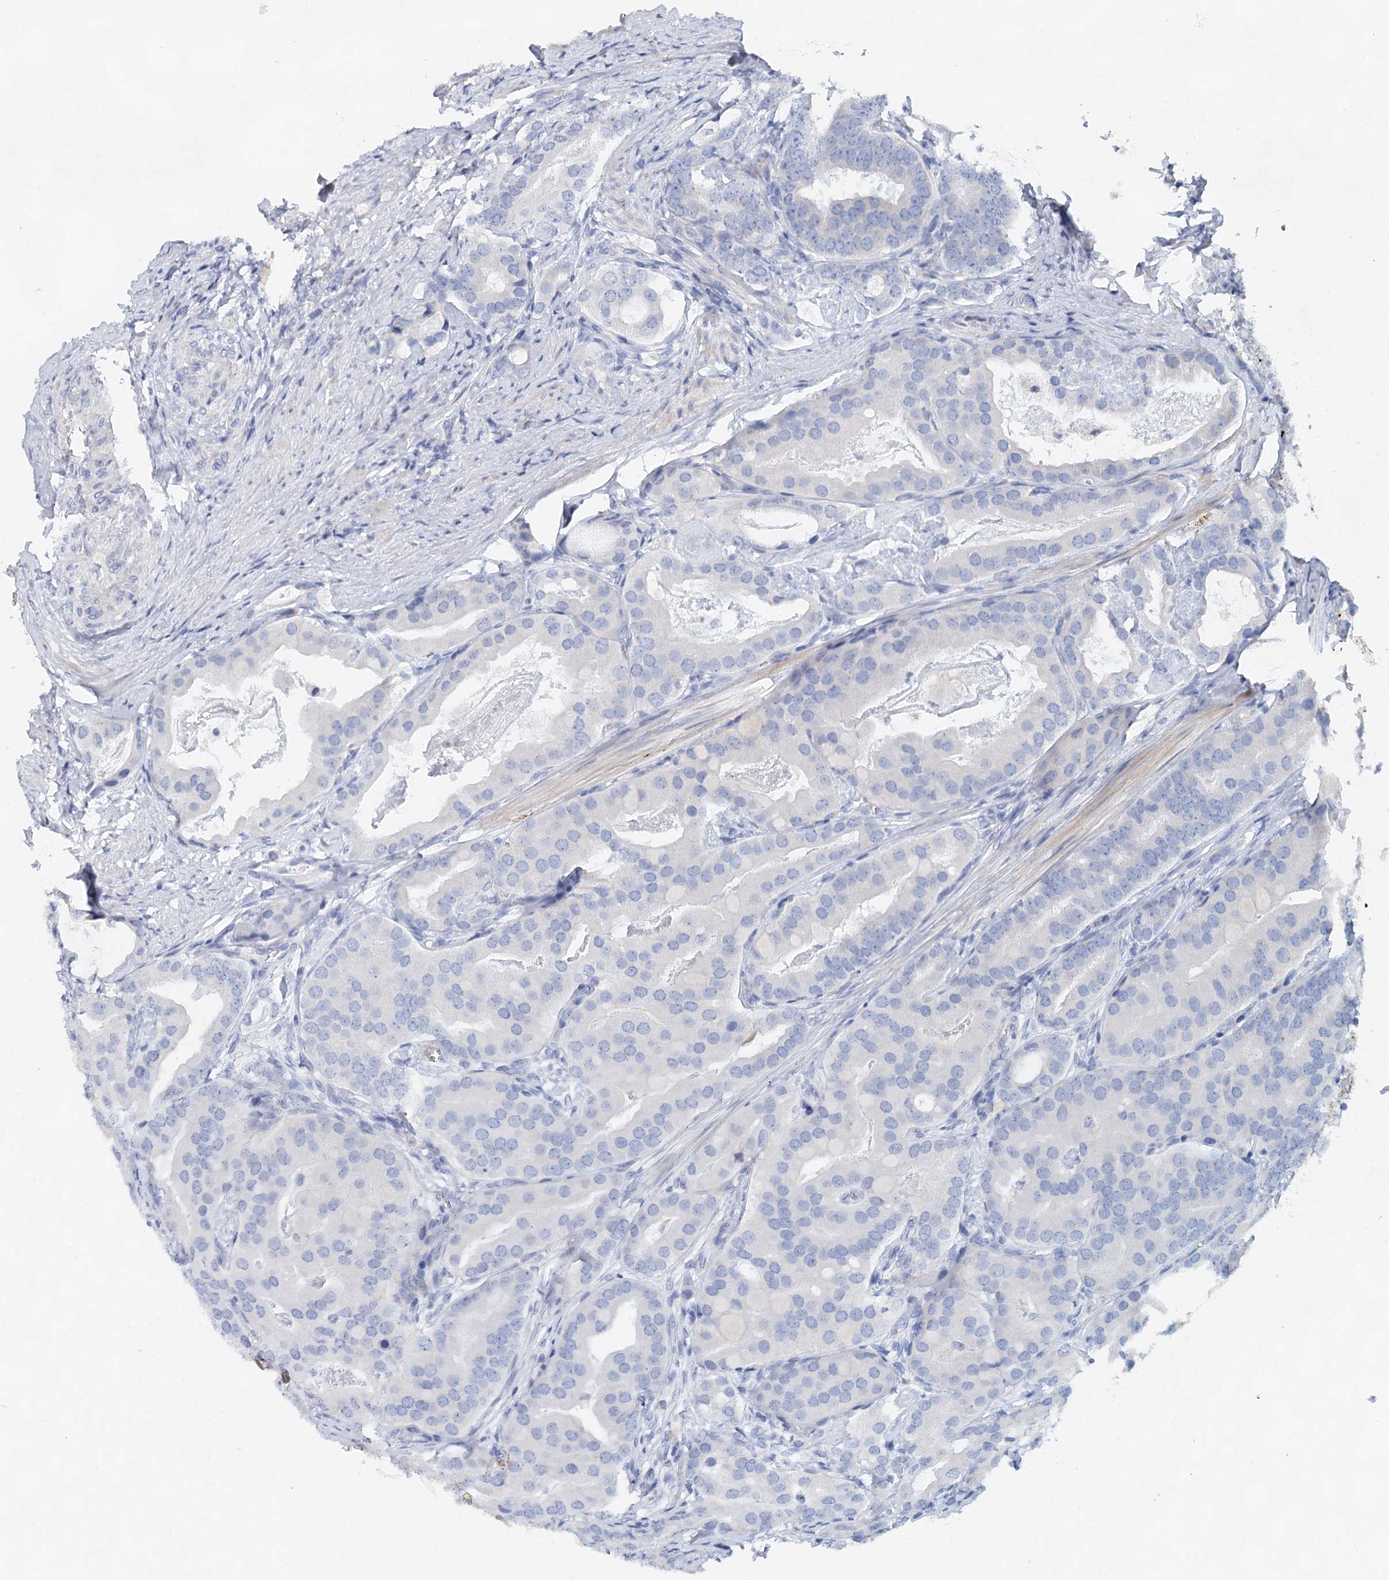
{"staining": {"intensity": "negative", "quantity": "none", "location": "none"}, "tissue": "prostate cancer", "cell_type": "Tumor cells", "image_type": "cancer", "snomed": [{"axis": "morphology", "description": "Adenocarcinoma, Low grade"}, {"axis": "topography", "description": "Prostate"}], "caption": "The image exhibits no significant staining in tumor cells of prostate cancer.", "gene": "MYL6B", "patient": {"sex": "male", "age": 71}}